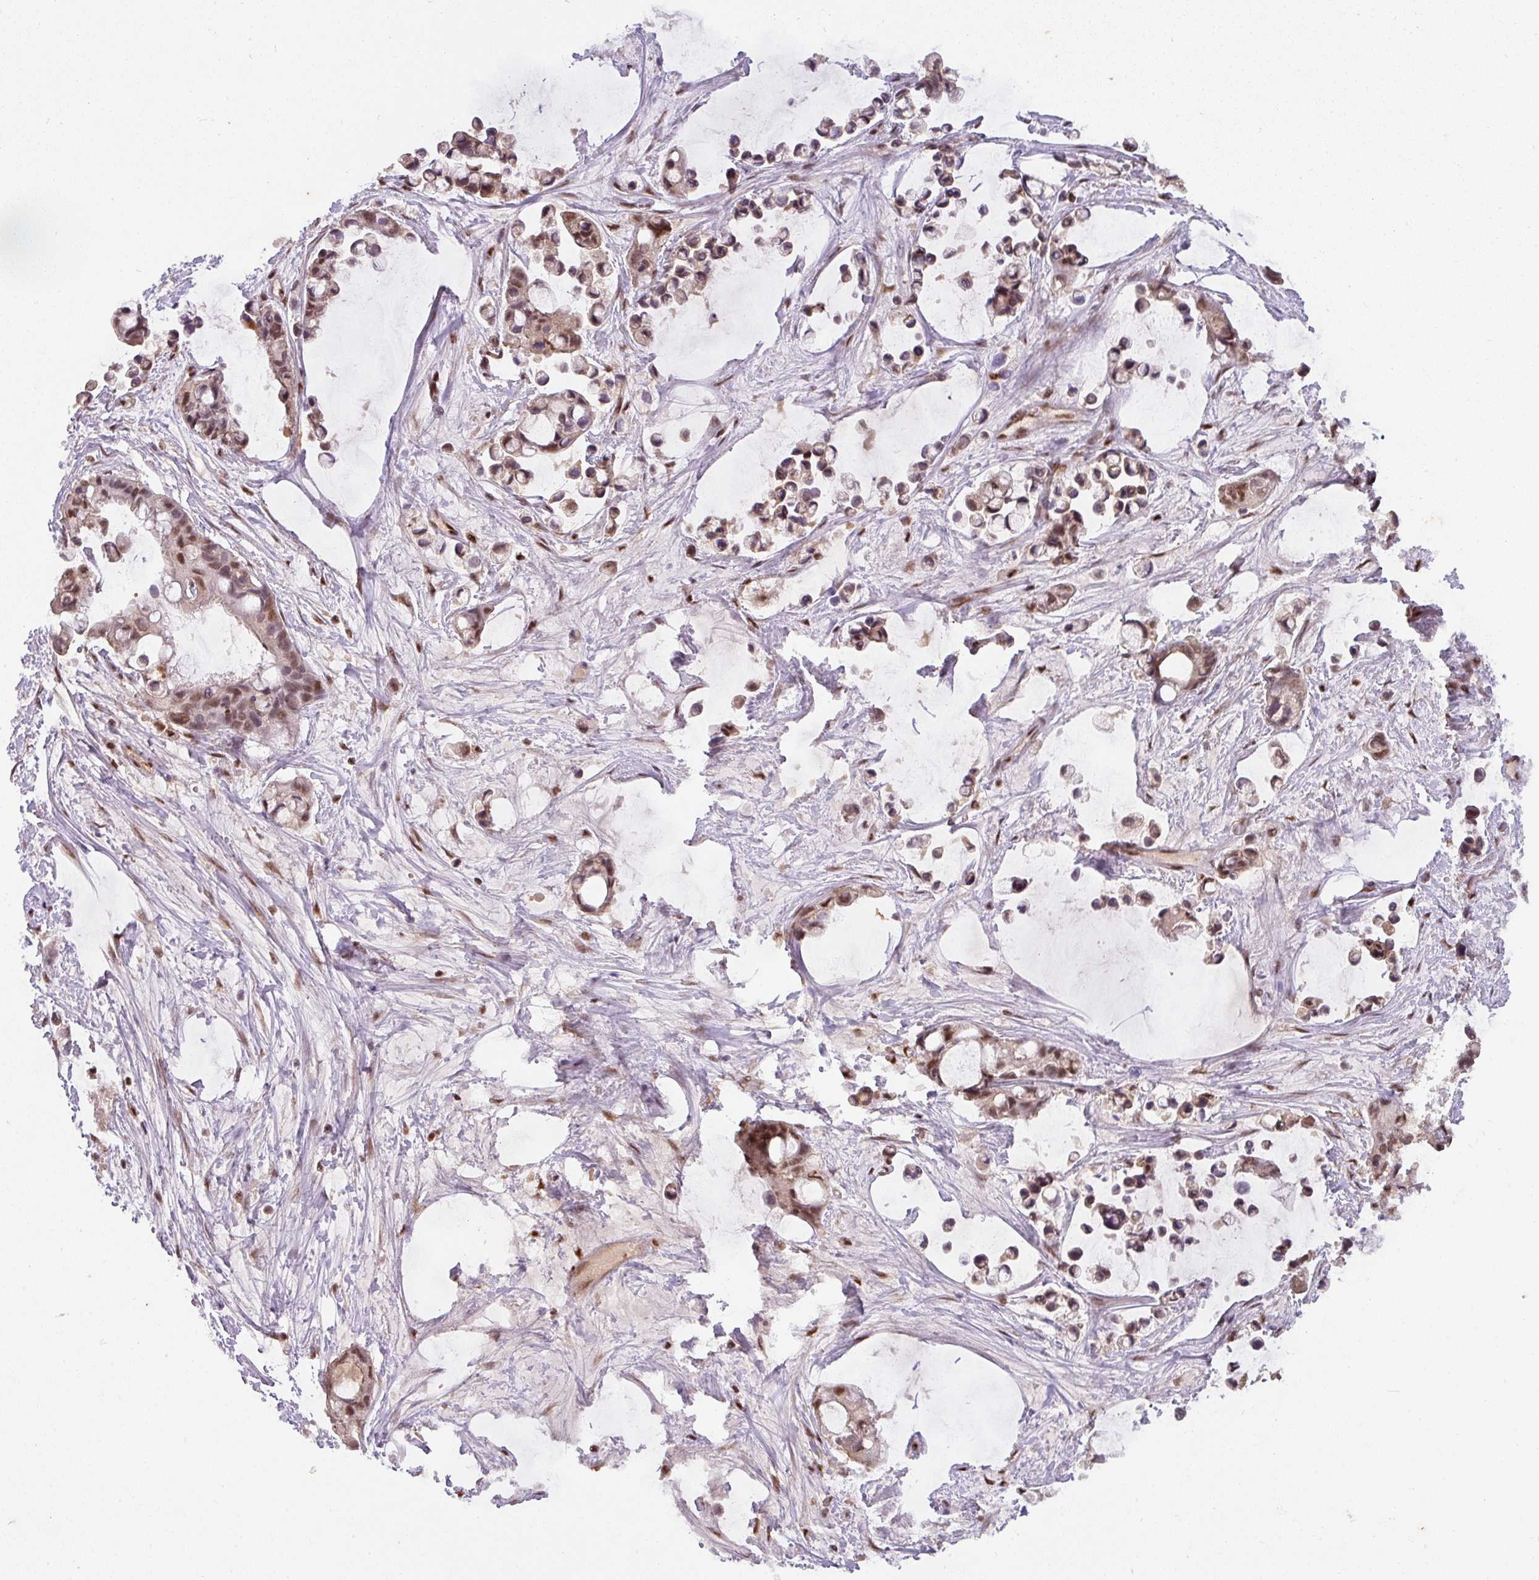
{"staining": {"intensity": "moderate", "quantity": ">75%", "location": "nuclear"}, "tissue": "ovarian cancer", "cell_type": "Tumor cells", "image_type": "cancer", "snomed": [{"axis": "morphology", "description": "Cystadenocarcinoma, mucinous, NOS"}, {"axis": "topography", "description": "Ovary"}], "caption": "Brown immunohistochemical staining in human ovarian cancer displays moderate nuclear expression in about >75% of tumor cells.", "gene": "RANBP9", "patient": {"sex": "female", "age": 63}}